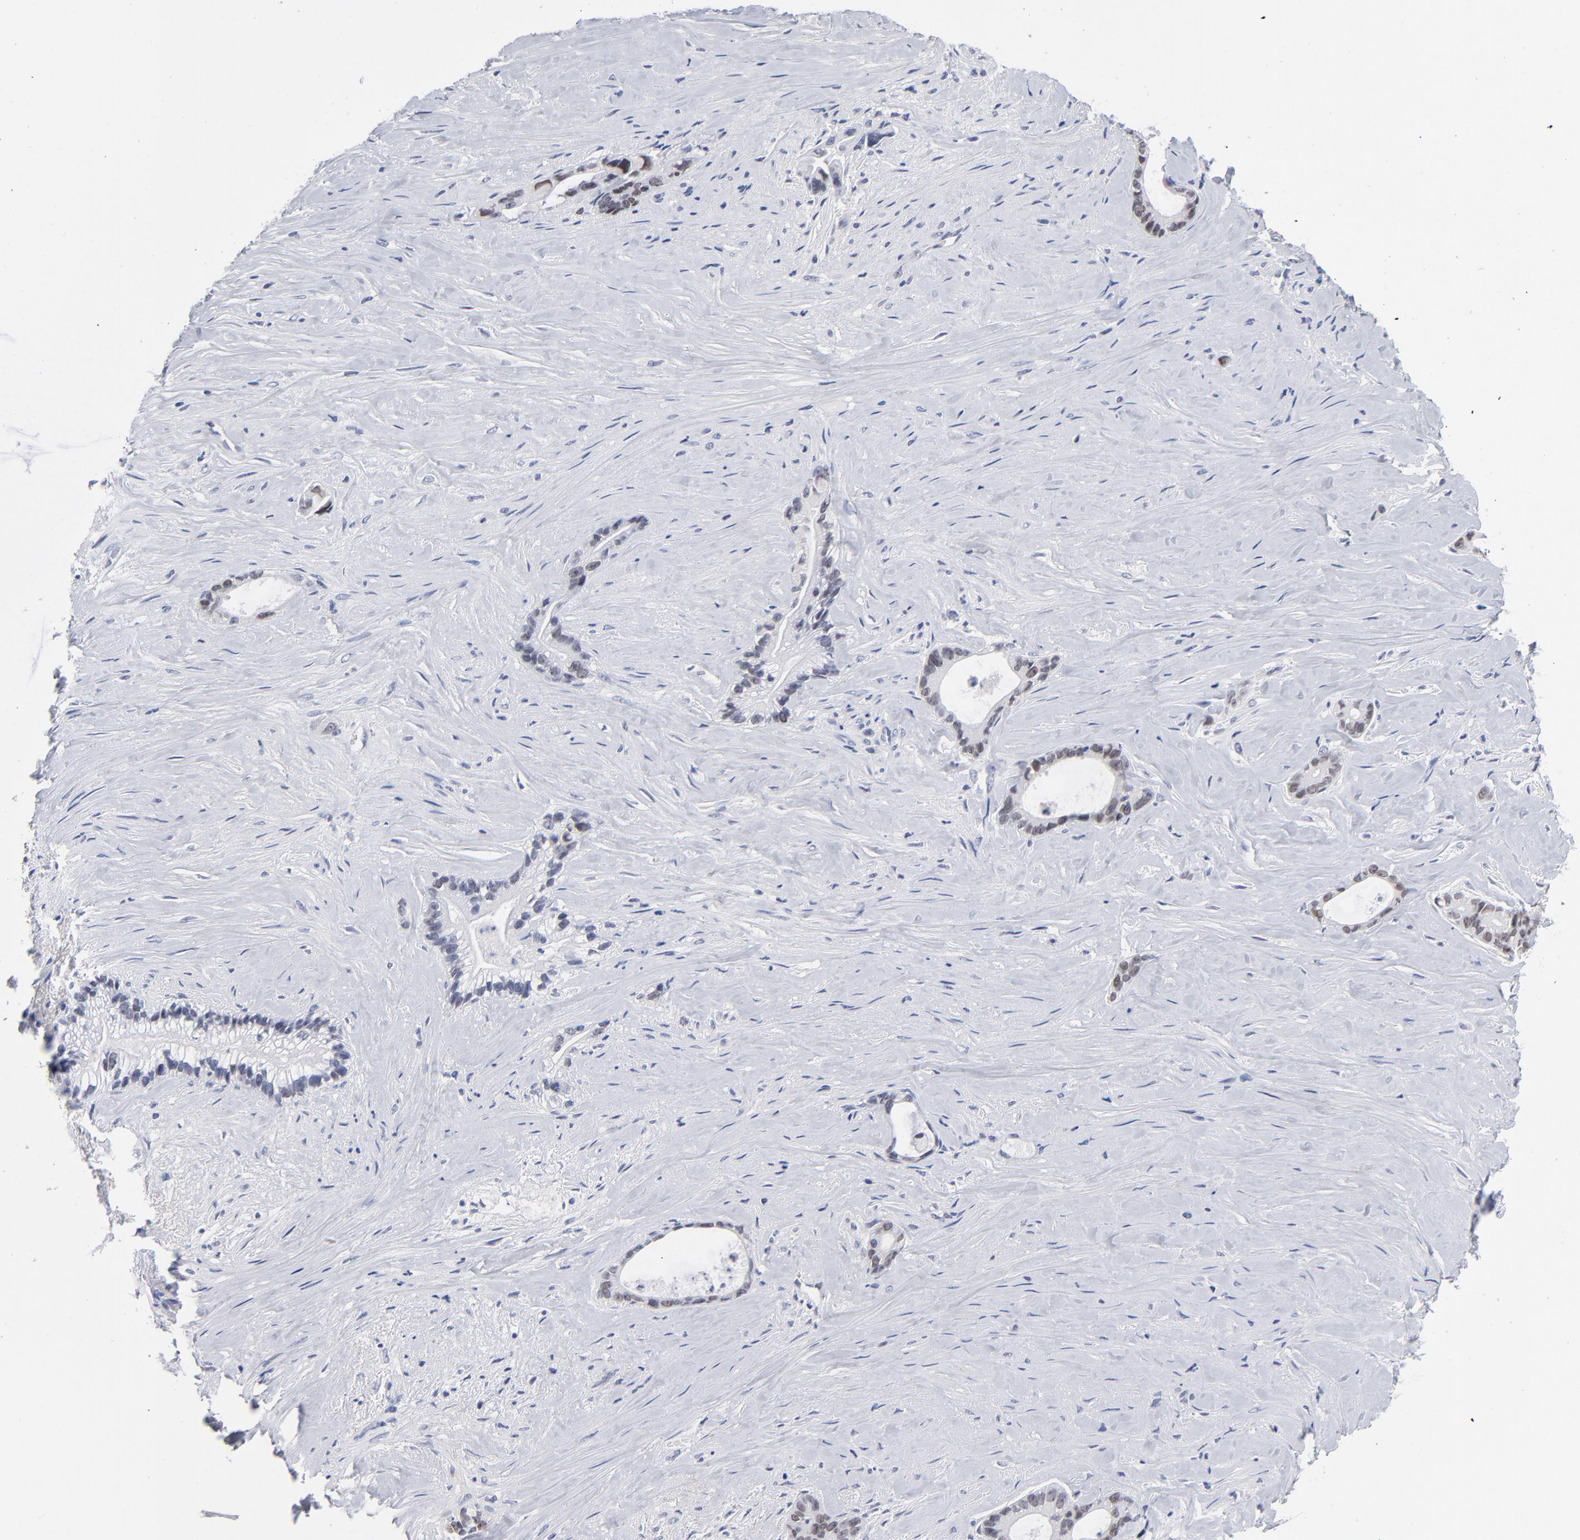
{"staining": {"intensity": "weak", "quantity": "25%-75%", "location": "nuclear"}, "tissue": "liver cancer", "cell_type": "Tumor cells", "image_type": "cancer", "snomed": [{"axis": "morphology", "description": "Cholangiocarcinoma"}, {"axis": "topography", "description": "Liver"}], "caption": "An image of human liver cancer stained for a protein shows weak nuclear brown staining in tumor cells. Immunohistochemistry stains the protein of interest in brown and the nuclei are stained blue.", "gene": "ORC2", "patient": {"sex": "female", "age": 55}}